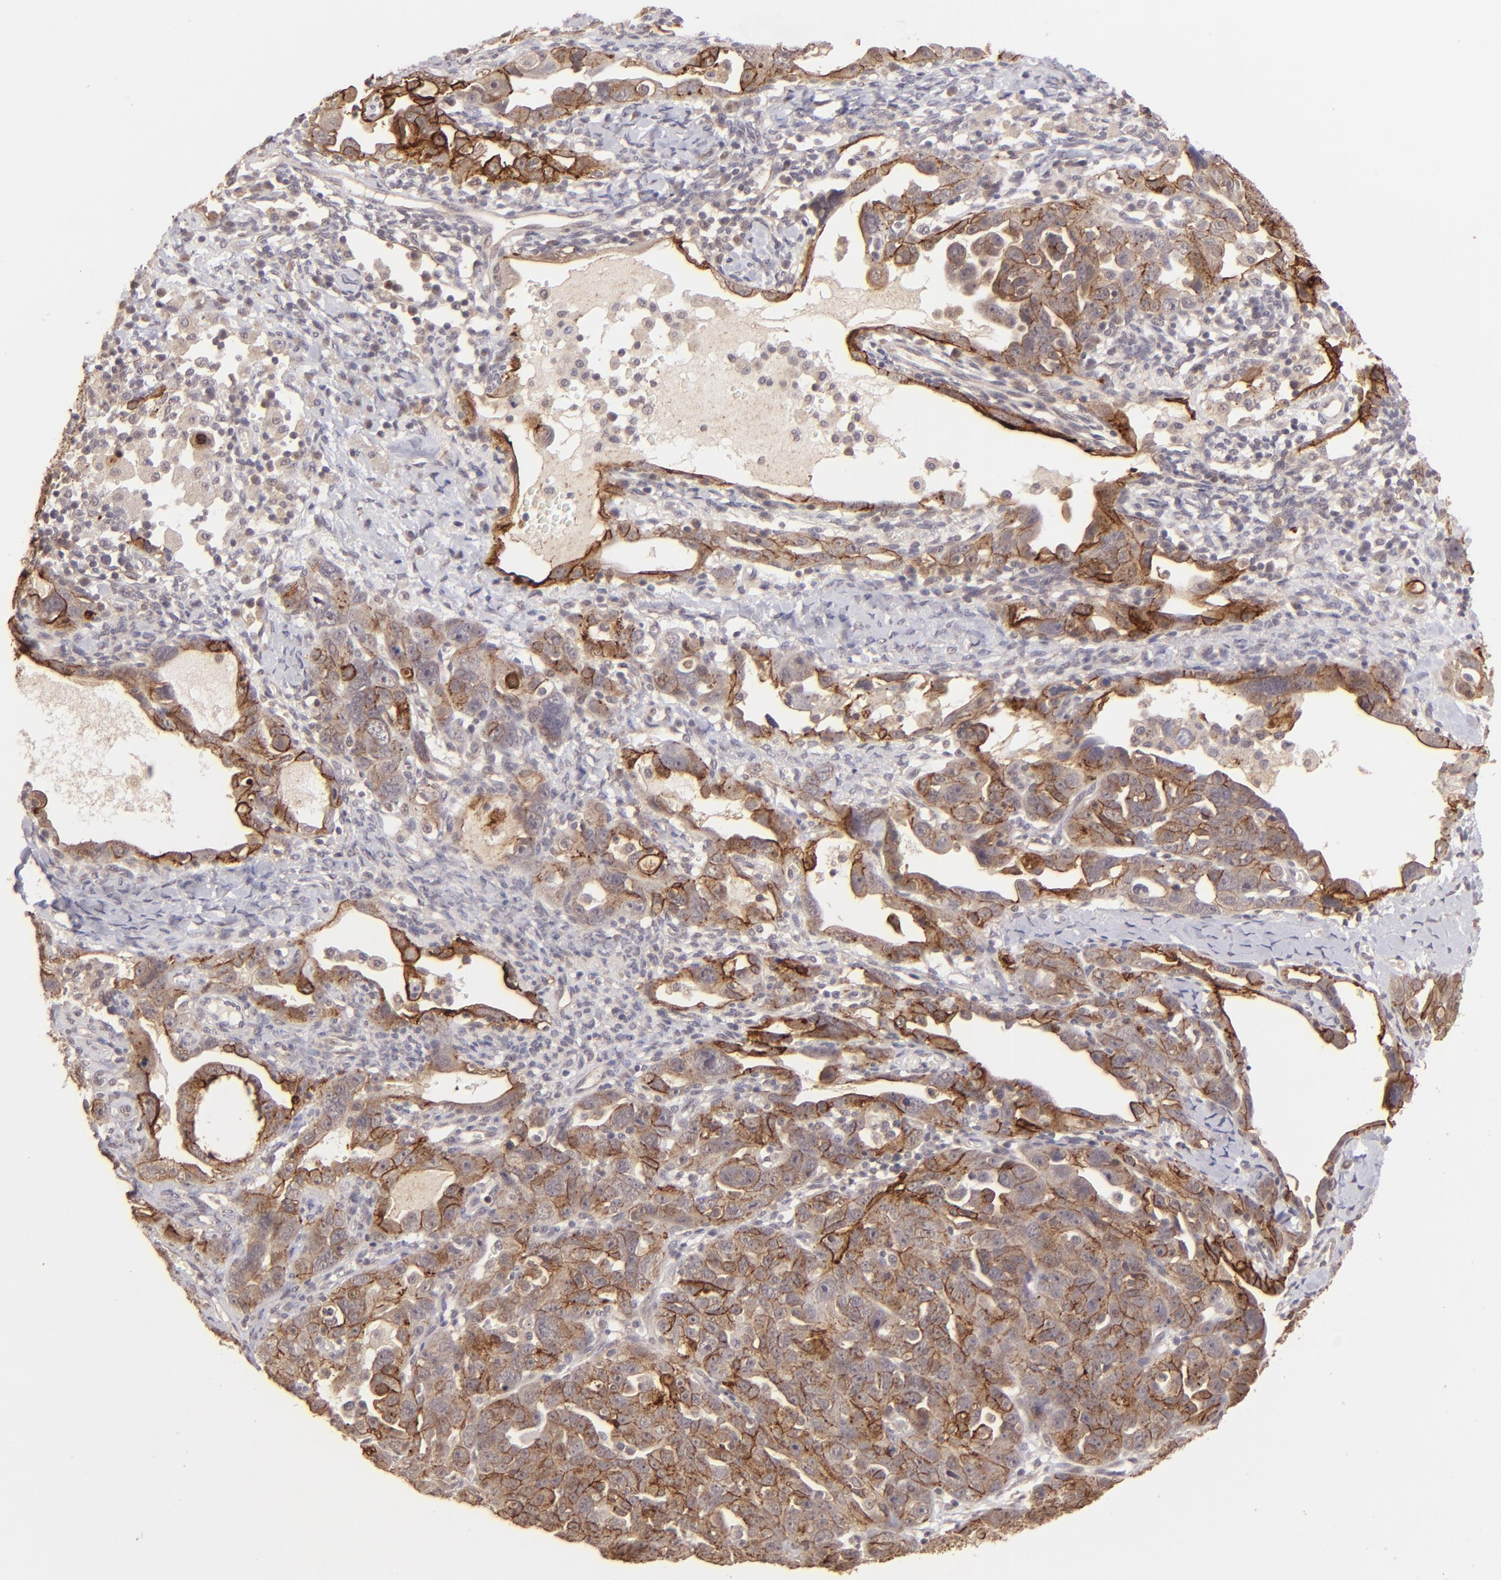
{"staining": {"intensity": "moderate", "quantity": "25%-75%", "location": "cytoplasmic/membranous"}, "tissue": "ovarian cancer", "cell_type": "Tumor cells", "image_type": "cancer", "snomed": [{"axis": "morphology", "description": "Cystadenocarcinoma, serous, NOS"}, {"axis": "topography", "description": "Ovary"}], "caption": "Tumor cells exhibit medium levels of moderate cytoplasmic/membranous expression in approximately 25%-75% of cells in serous cystadenocarcinoma (ovarian).", "gene": "CLDN1", "patient": {"sex": "female", "age": 66}}